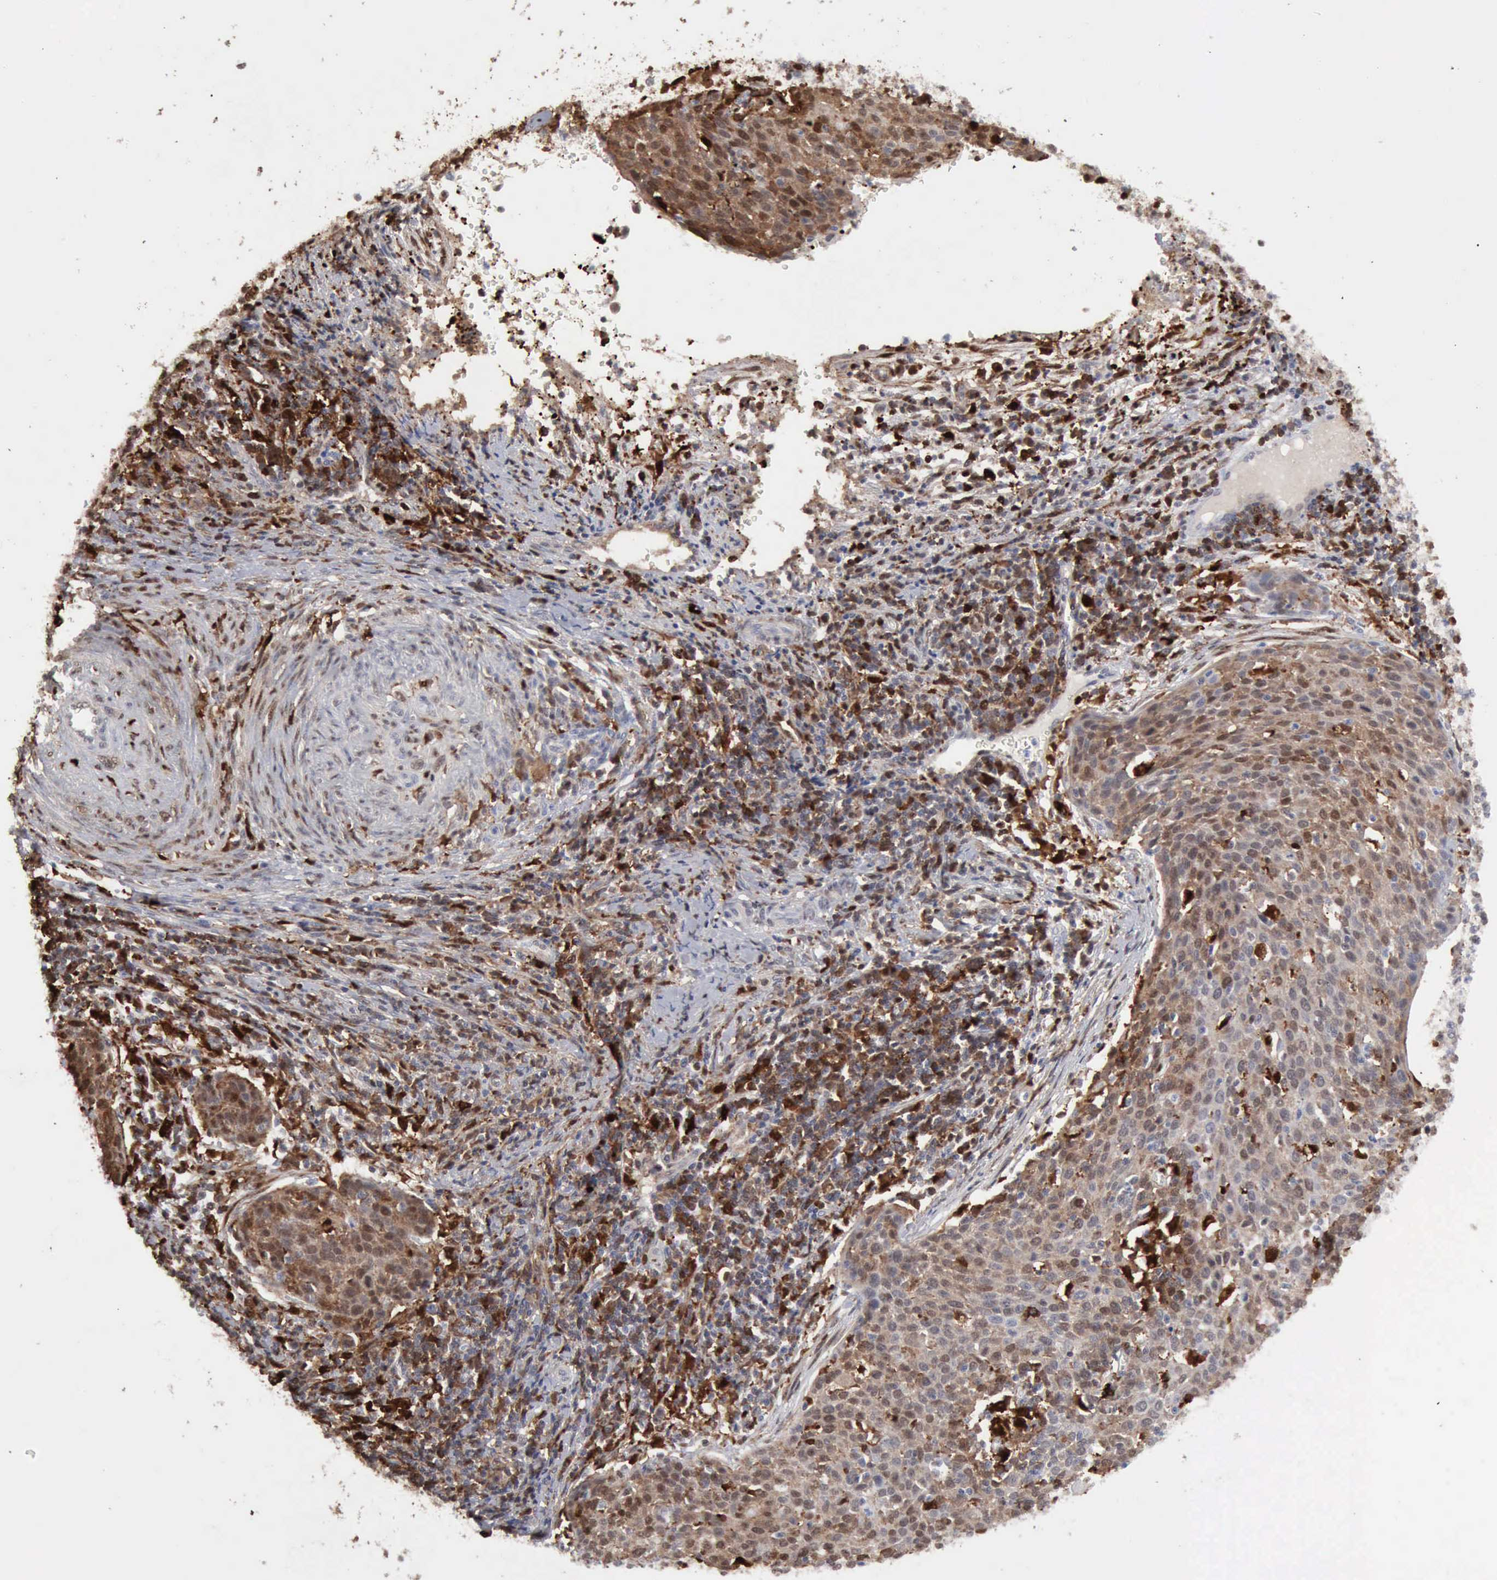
{"staining": {"intensity": "moderate", "quantity": ">75%", "location": "cytoplasmic/membranous,nuclear"}, "tissue": "cervical cancer", "cell_type": "Tumor cells", "image_type": "cancer", "snomed": [{"axis": "morphology", "description": "Squamous cell carcinoma, NOS"}, {"axis": "topography", "description": "Cervix"}], "caption": "IHC staining of cervical cancer, which exhibits medium levels of moderate cytoplasmic/membranous and nuclear positivity in approximately >75% of tumor cells indicating moderate cytoplasmic/membranous and nuclear protein staining. The staining was performed using DAB (3,3'-diaminobenzidine) (brown) for protein detection and nuclei were counterstained in hematoxylin (blue).", "gene": "STAT1", "patient": {"sex": "female", "age": 38}}